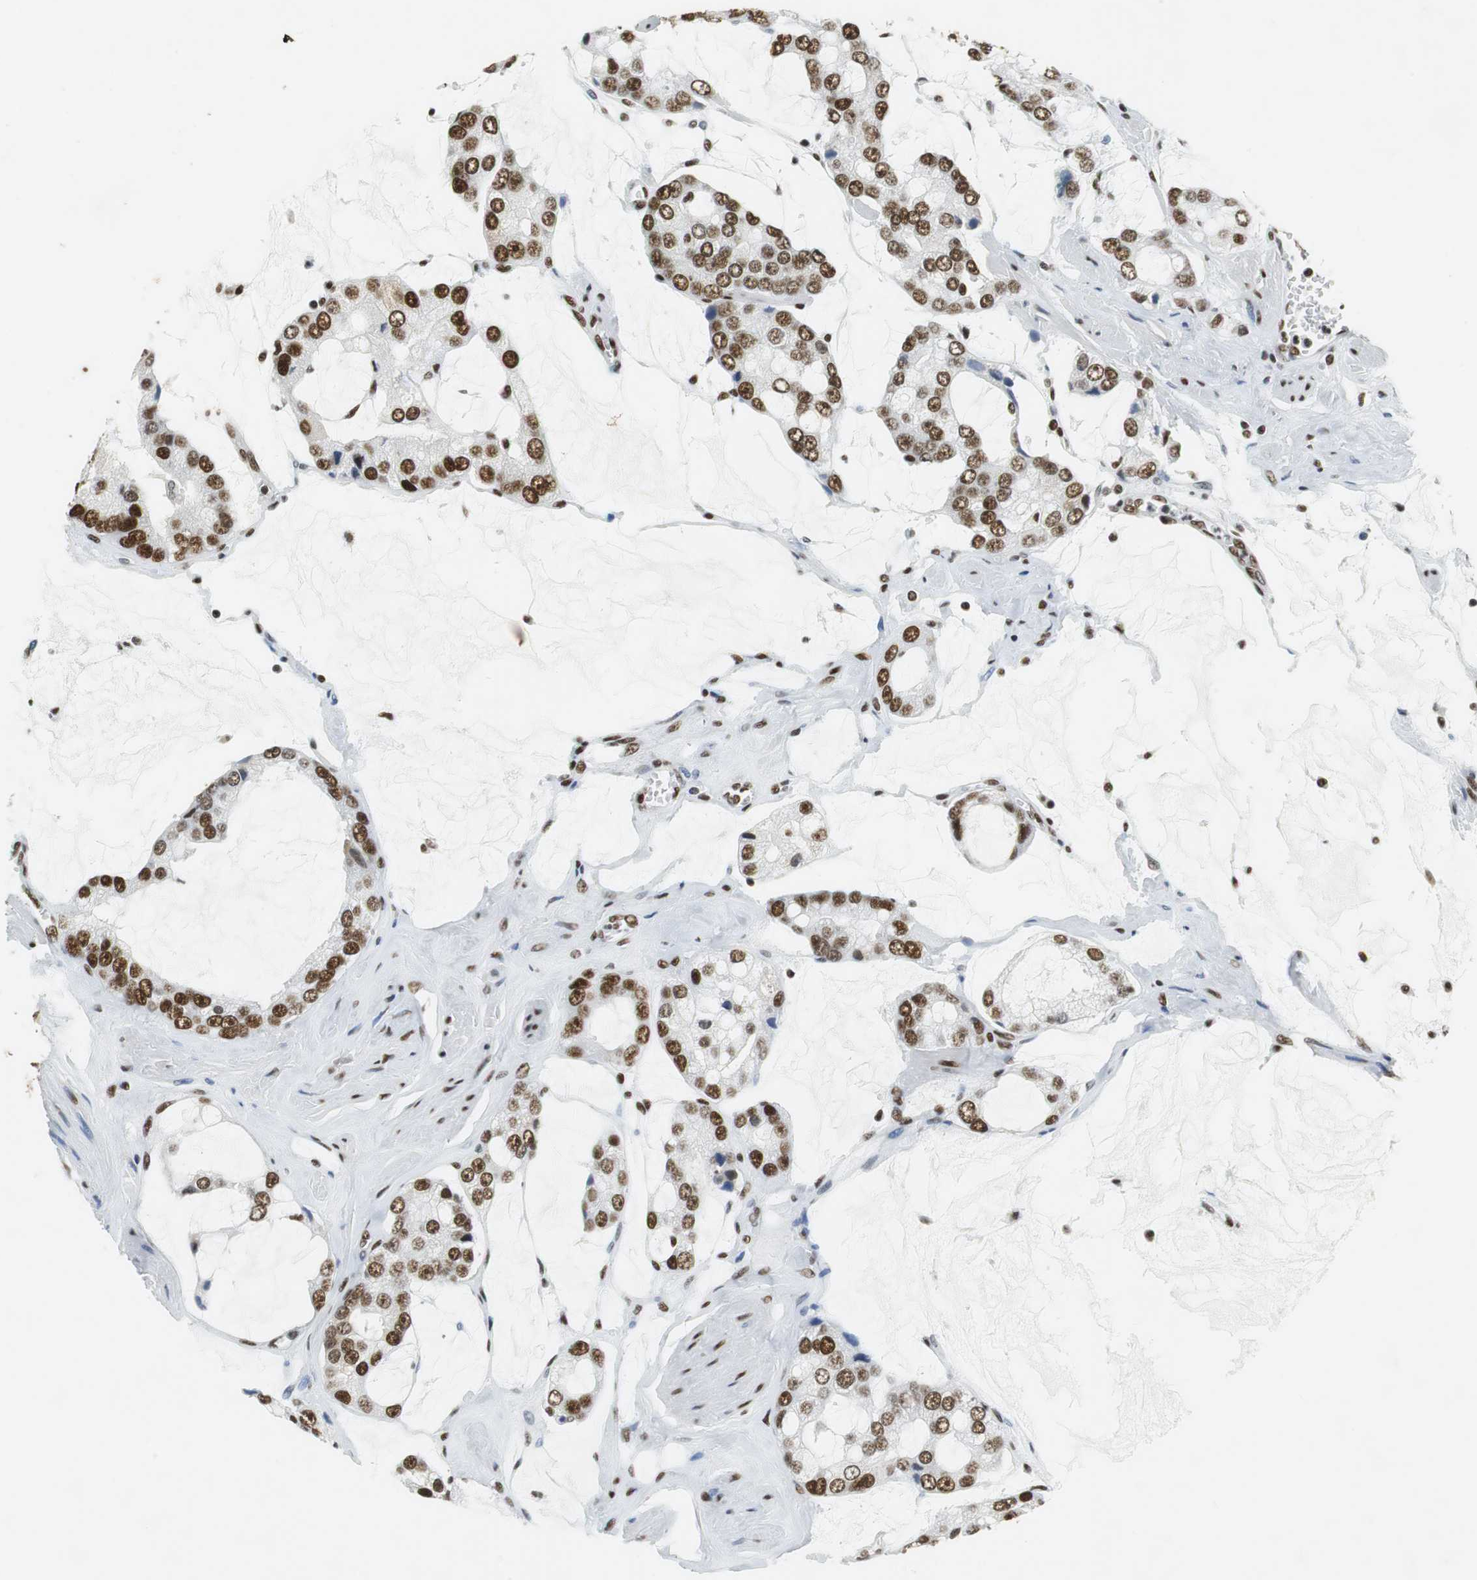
{"staining": {"intensity": "strong", "quantity": ">75%", "location": "nuclear"}, "tissue": "prostate cancer", "cell_type": "Tumor cells", "image_type": "cancer", "snomed": [{"axis": "morphology", "description": "Adenocarcinoma, High grade"}, {"axis": "topography", "description": "Prostate"}], "caption": "Protein staining shows strong nuclear expression in about >75% of tumor cells in prostate adenocarcinoma (high-grade).", "gene": "PRKDC", "patient": {"sex": "male", "age": 67}}